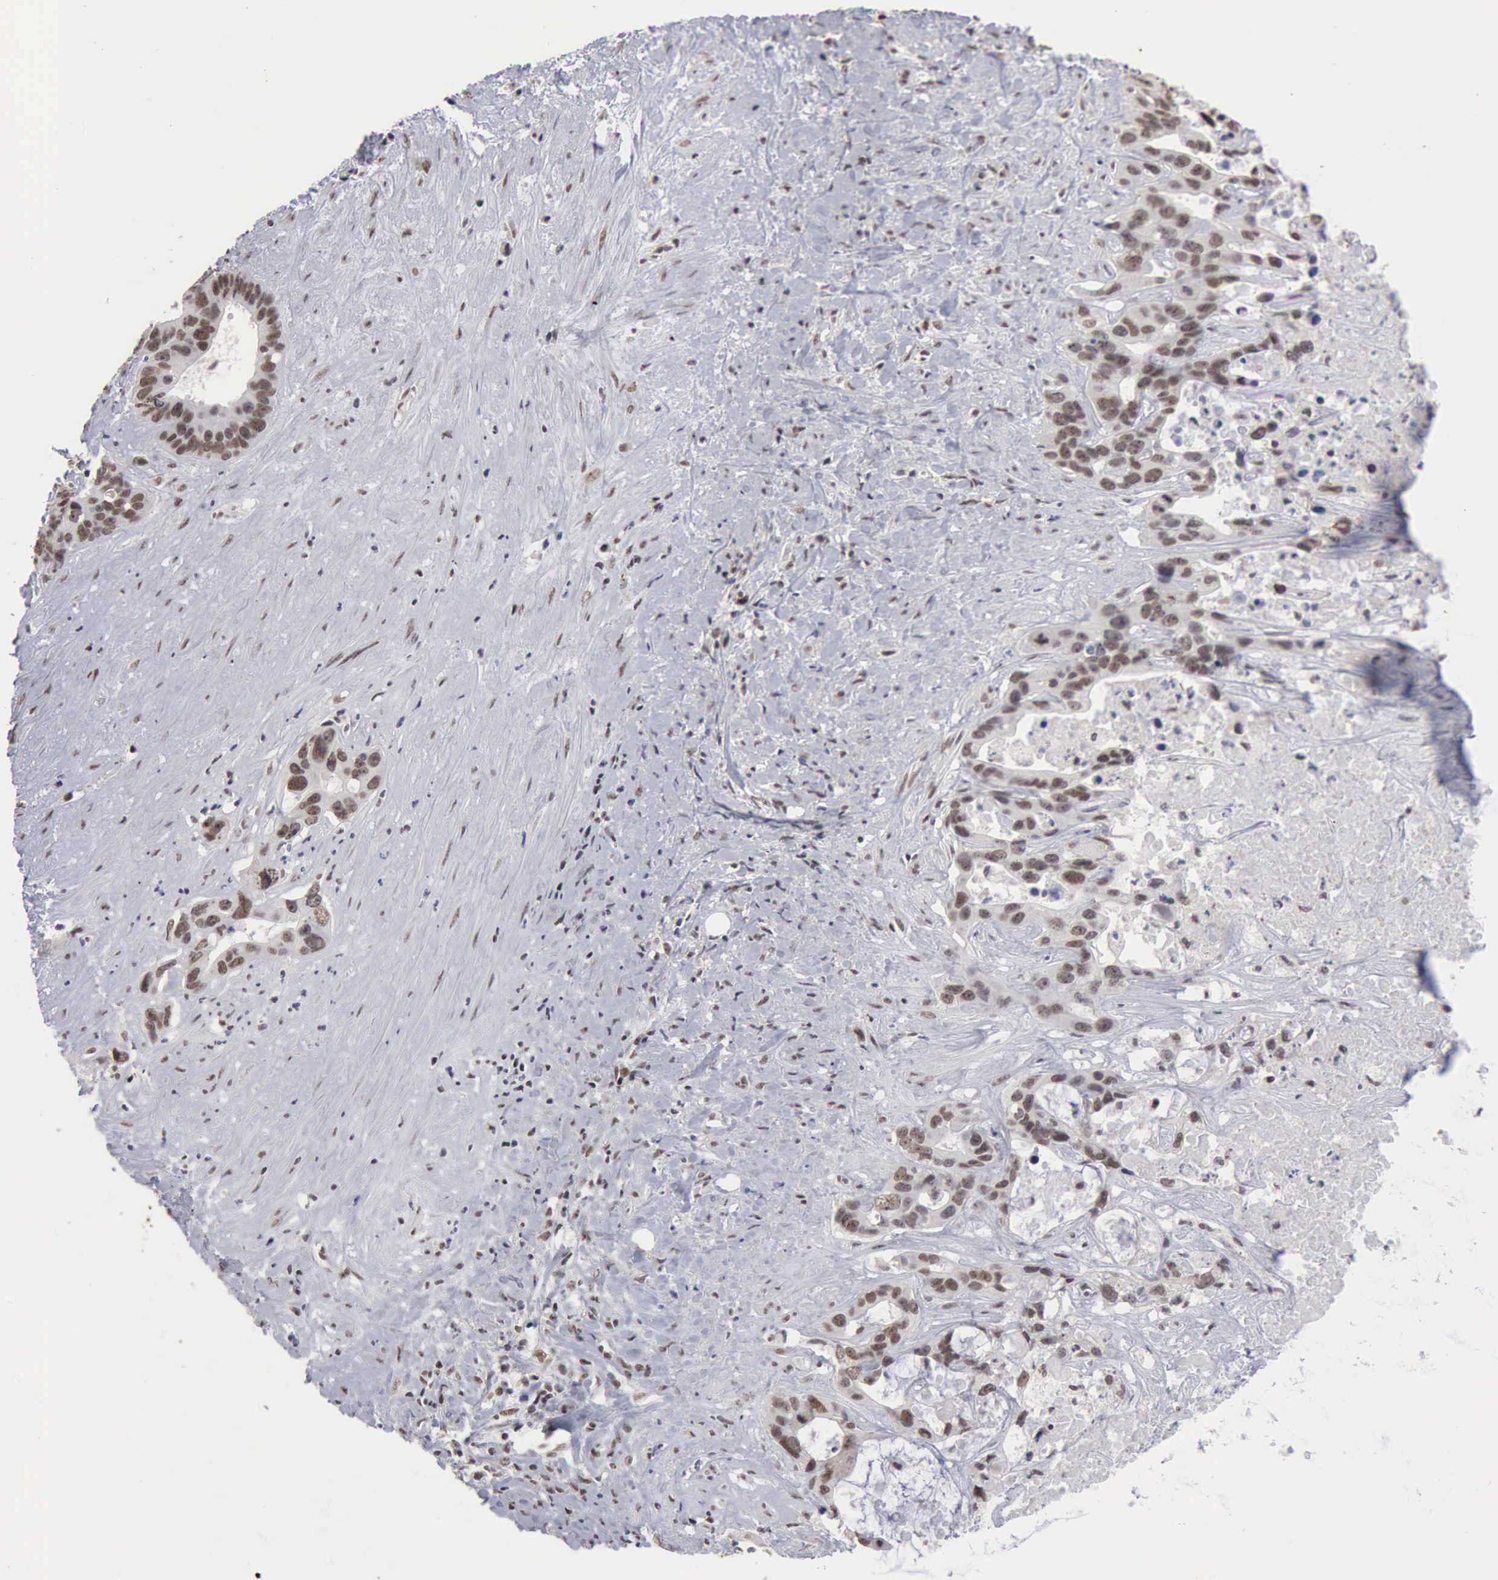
{"staining": {"intensity": "moderate", "quantity": ">75%", "location": "nuclear"}, "tissue": "liver cancer", "cell_type": "Tumor cells", "image_type": "cancer", "snomed": [{"axis": "morphology", "description": "Cholangiocarcinoma"}, {"axis": "topography", "description": "Liver"}], "caption": "Human liver cholangiocarcinoma stained for a protein (brown) displays moderate nuclear positive positivity in approximately >75% of tumor cells.", "gene": "TAF1", "patient": {"sex": "female", "age": 65}}